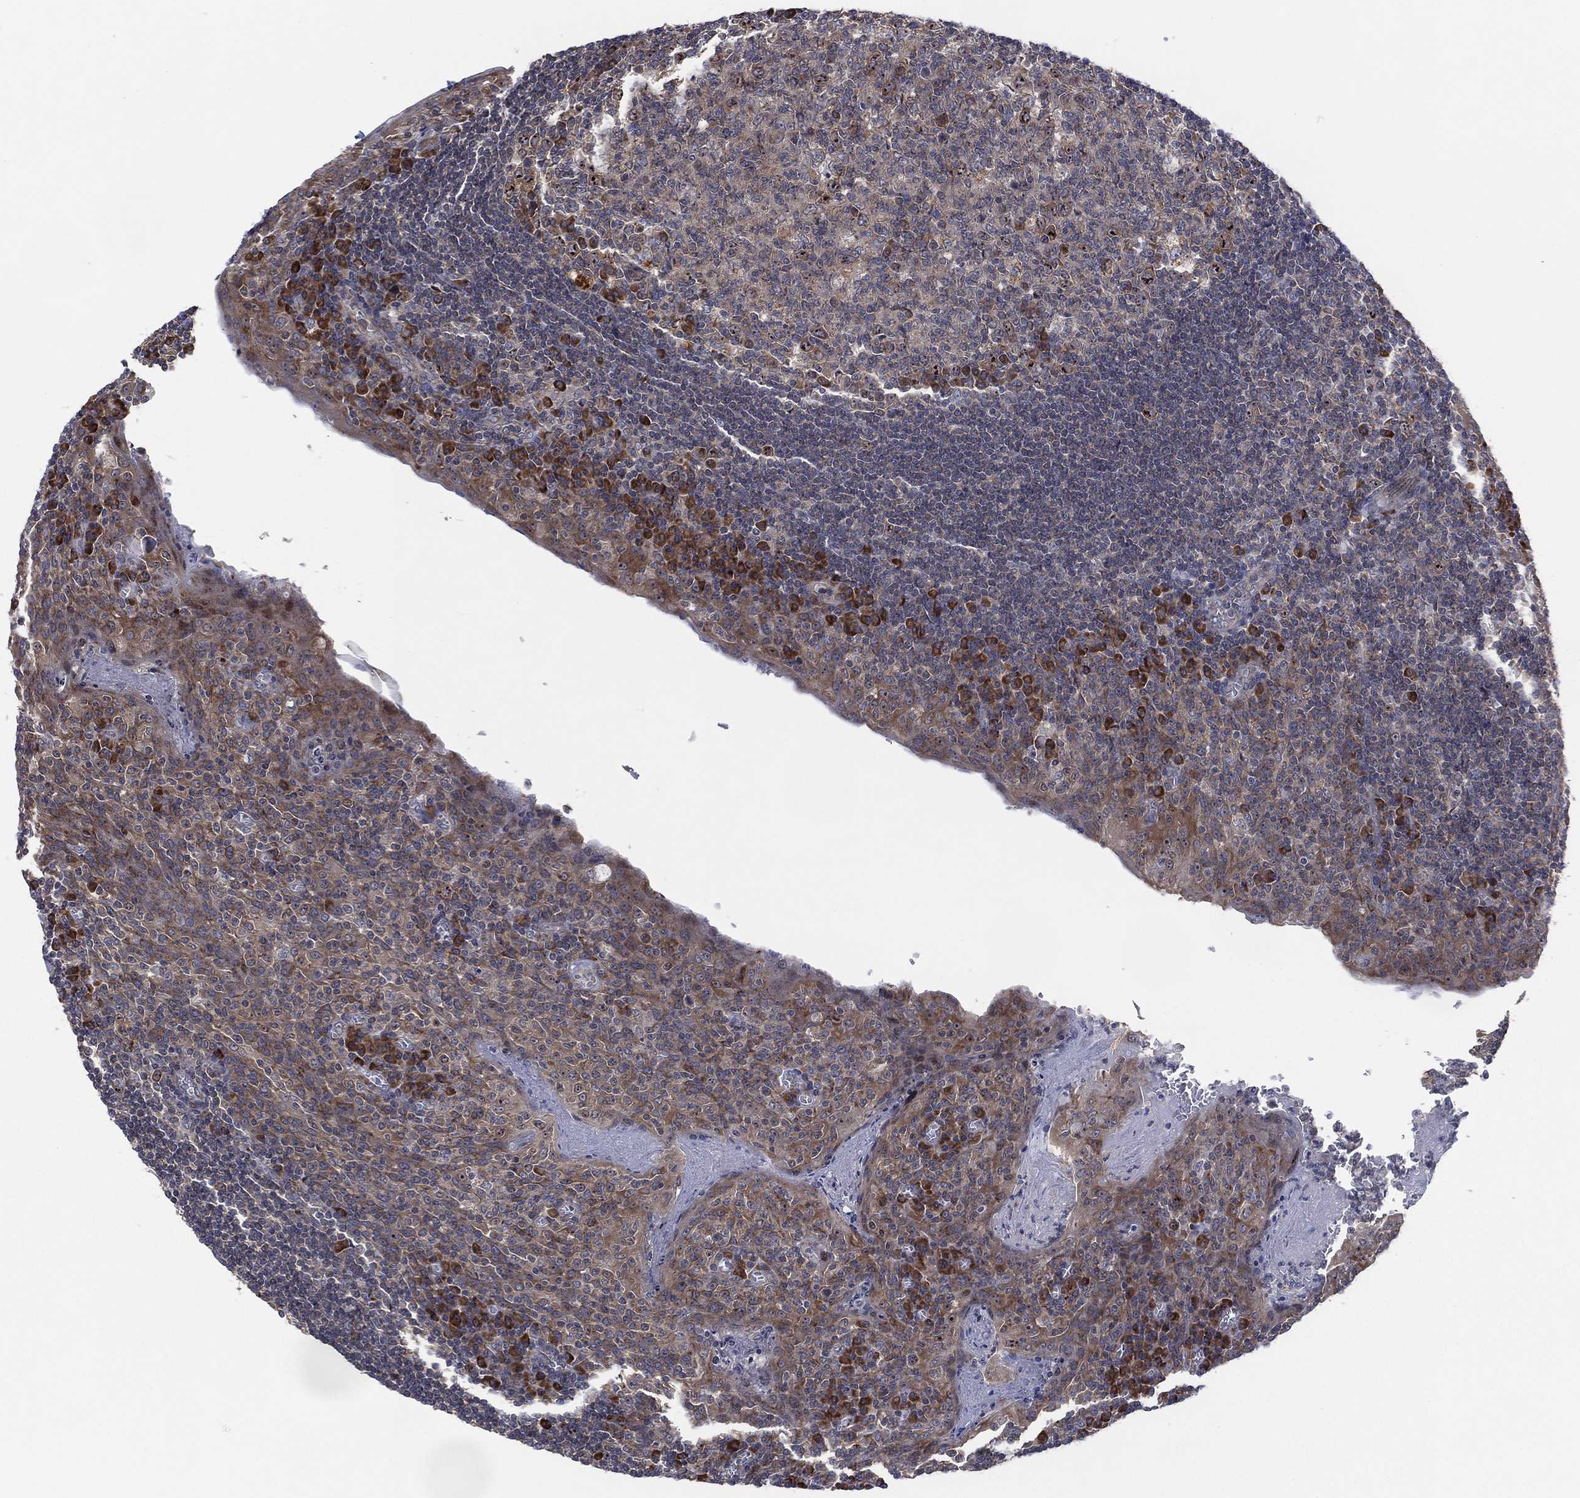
{"staining": {"intensity": "moderate", "quantity": "<25%", "location": "cytoplasmic/membranous"}, "tissue": "tonsil", "cell_type": "Germinal center cells", "image_type": "normal", "snomed": [{"axis": "morphology", "description": "Normal tissue, NOS"}, {"axis": "topography", "description": "Tonsil"}], "caption": "This image demonstrates immunohistochemistry staining of unremarkable human tonsil, with low moderate cytoplasmic/membranous positivity in about <25% of germinal center cells.", "gene": "FAM104A", "patient": {"sex": "female", "age": 13}}